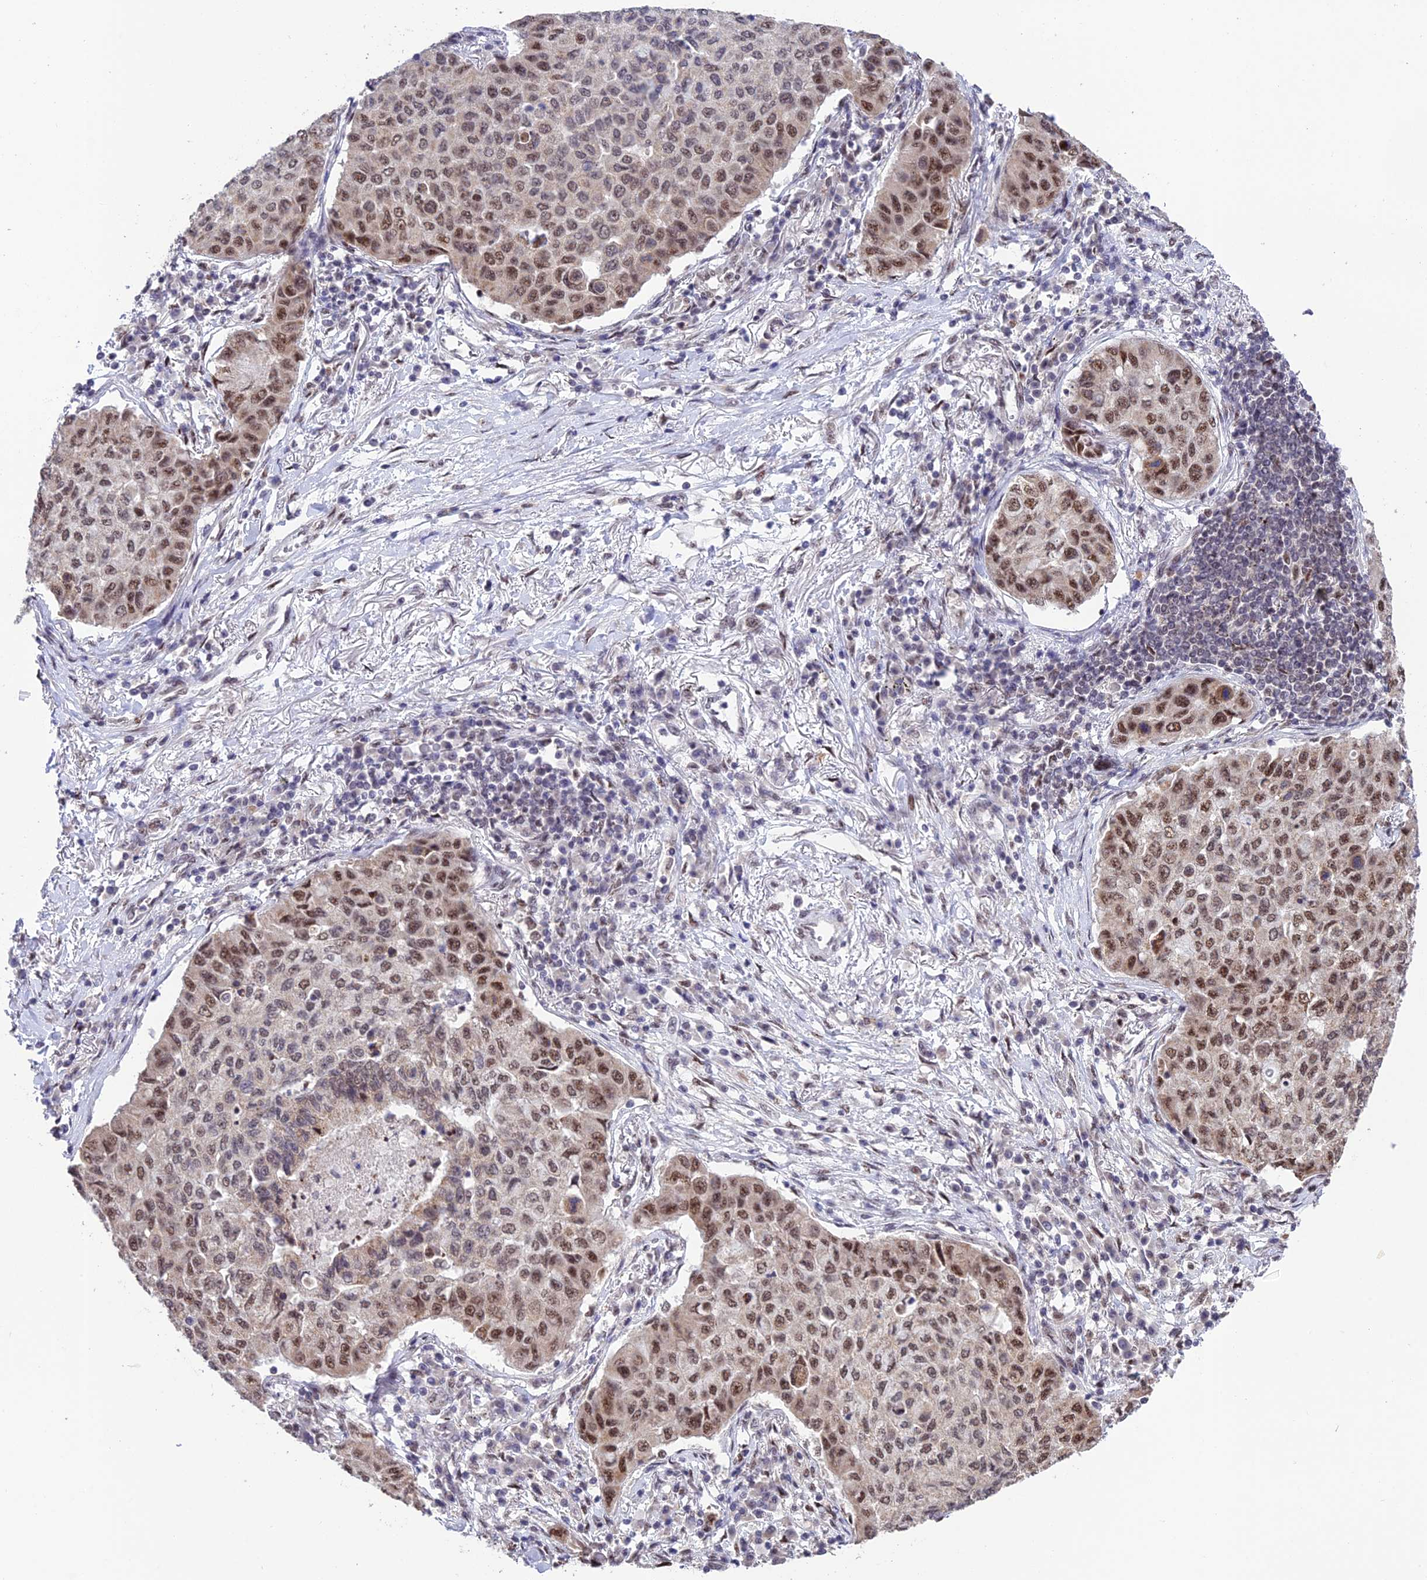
{"staining": {"intensity": "moderate", "quantity": "<25%", "location": "nuclear"}, "tissue": "lung cancer", "cell_type": "Tumor cells", "image_type": "cancer", "snomed": [{"axis": "morphology", "description": "Squamous cell carcinoma, NOS"}, {"axis": "topography", "description": "Lung"}], "caption": "Protein positivity by immunohistochemistry (IHC) displays moderate nuclear positivity in about <25% of tumor cells in lung cancer.", "gene": "THOC7", "patient": {"sex": "male", "age": 74}}